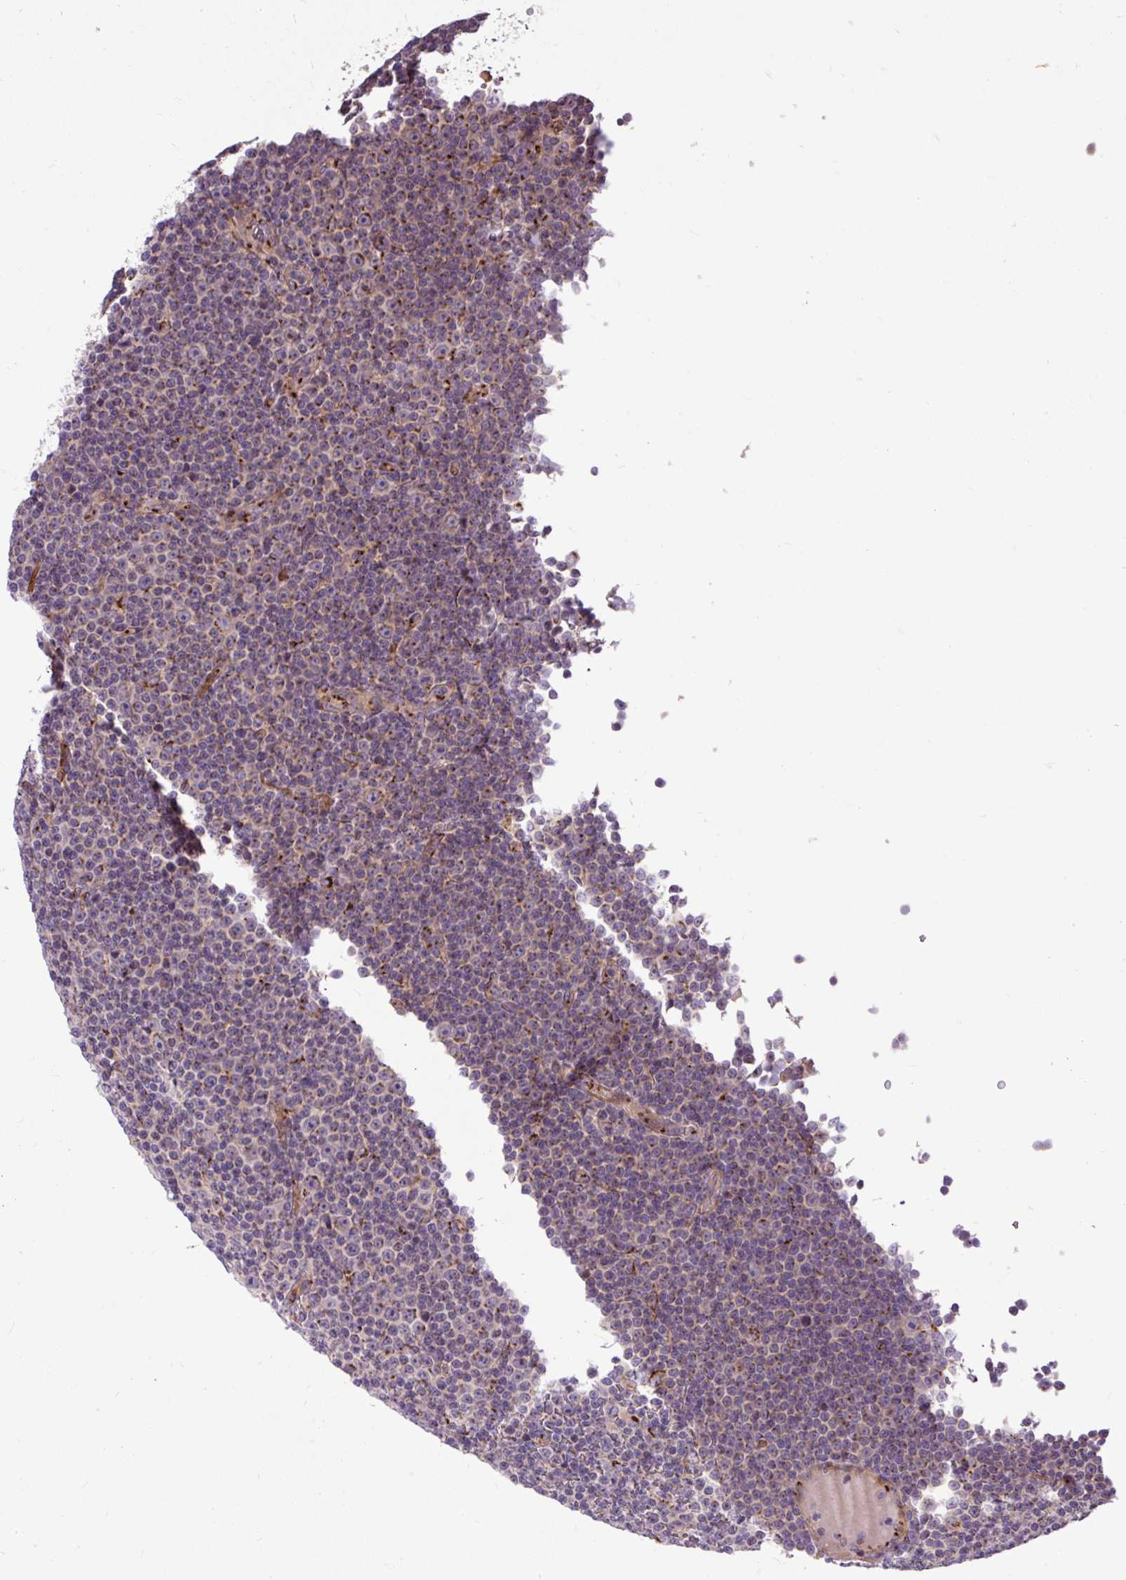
{"staining": {"intensity": "weak", "quantity": "25%-75%", "location": "cytoplasmic/membranous"}, "tissue": "lymphoma", "cell_type": "Tumor cells", "image_type": "cancer", "snomed": [{"axis": "morphology", "description": "Malignant lymphoma, non-Hodgkin's type, Low grade"}, {"axis": "topography", "description": "Lymph node"}], "caption": "Human lymphoma stained for a protein (brown) reveals weak cytoplasmic/membranous positive positivity in about 25%-75% of tumor cells.", "gene": "MSMP", "patient": {"sex": "female", "age": 67}}